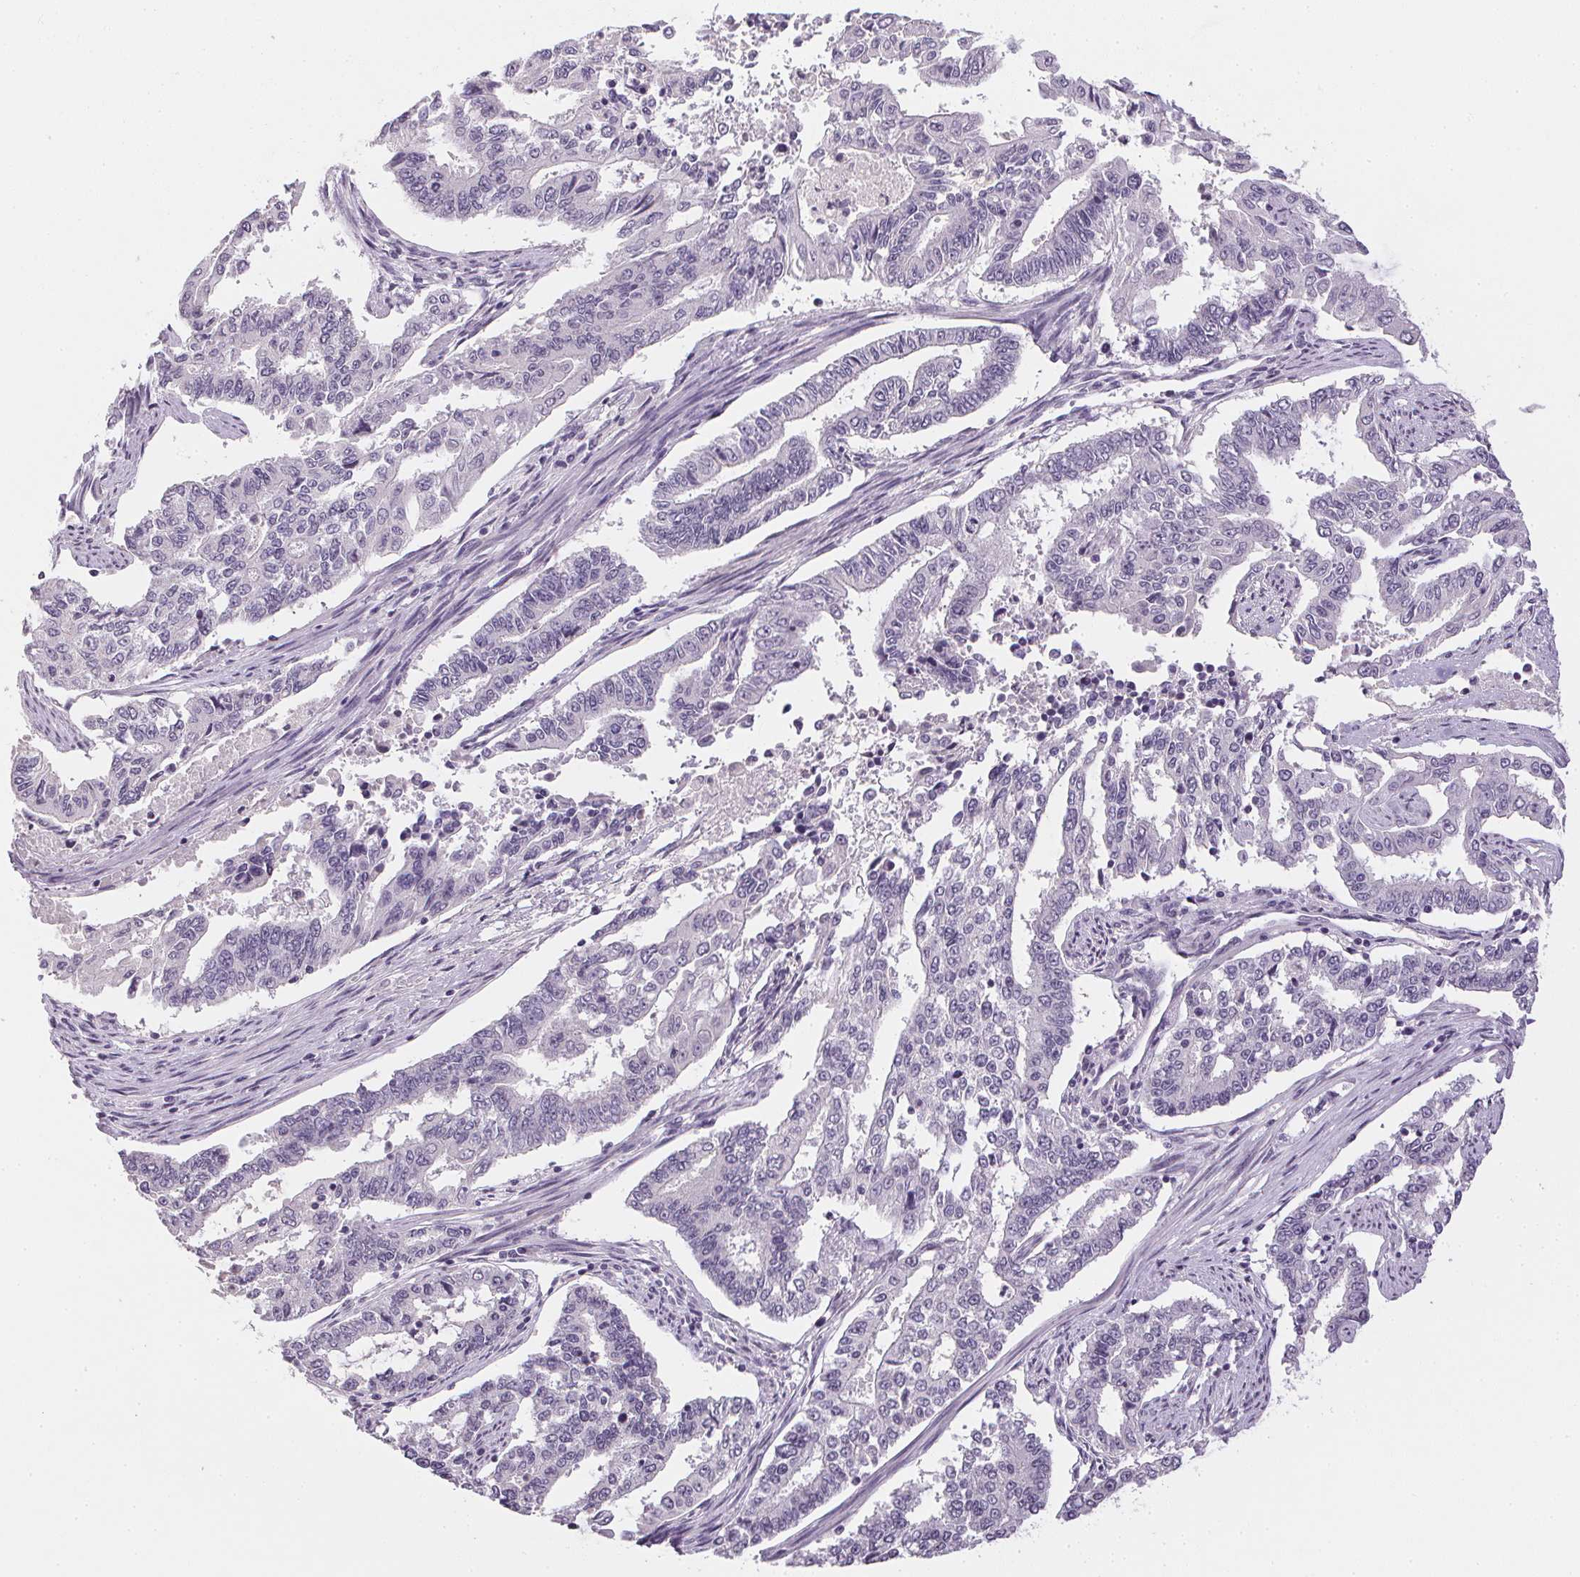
{"staining": {"intensity": "negative", "quantity": "none", "location": "none"}, "tissue": "endometrial cancer", "cell_type": "Tumor cells", "image_type": "cancer", "snomed": [{"axis": "morphology", "description": "Adenocarcinoma, NOS"}, {"axis": "topography", "description": "Uterus"}], "caption": "Tumor cells show no significant staining in endometrial adenocarcinoma.", "gene": "PPY", "patient": {"sex": "female", "age": 59}}